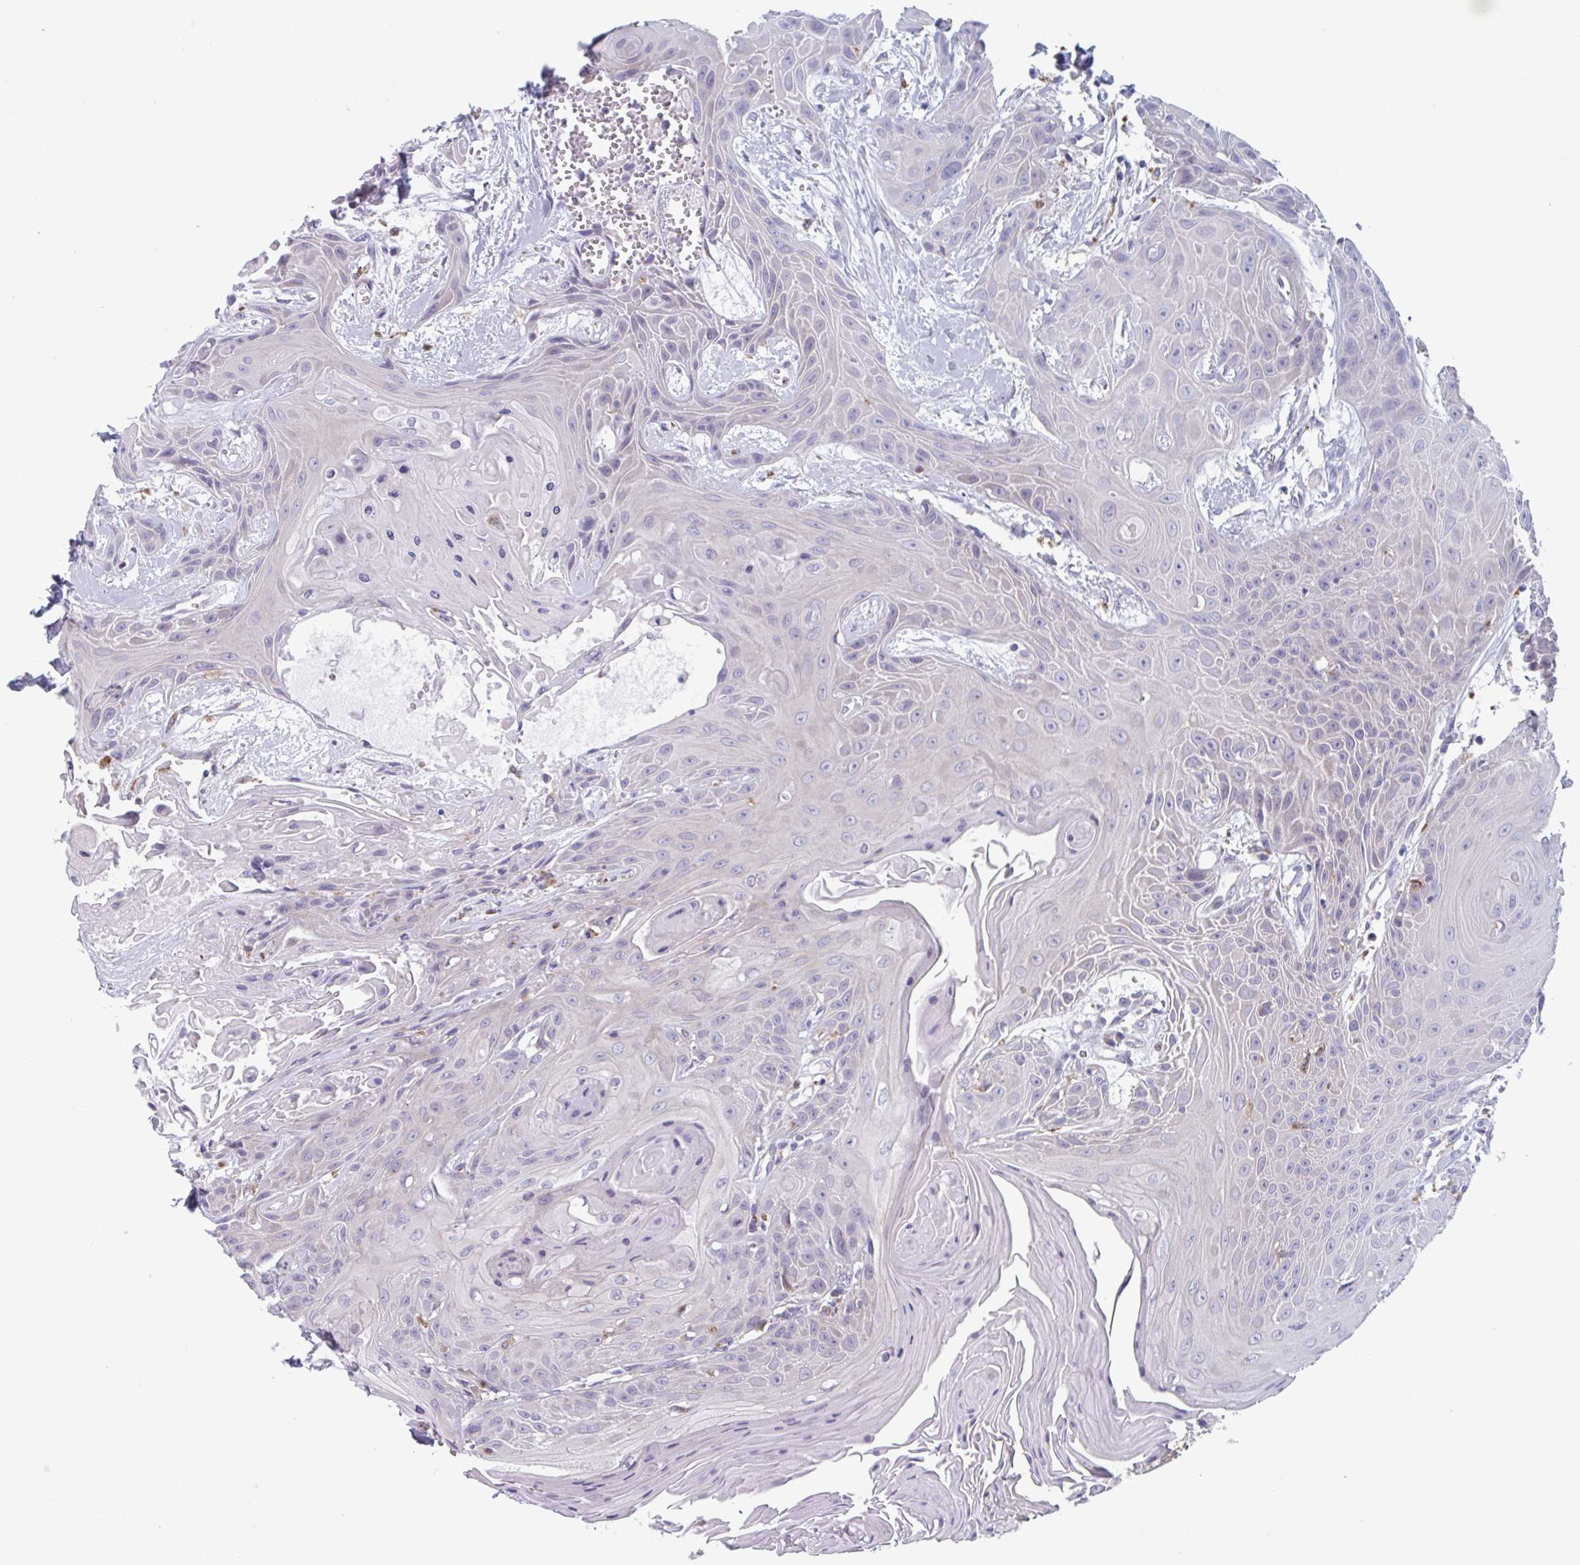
{"staining": {"intensity": "negative", "quantity": "none", "location": "none"}, "tissue": "head and neck cancer", "cell_type": "Tumor cells", "image_type": "cancer", "snomed": [{"axis": "morphology", "description": "Squamous cell carcinoma, NOS"}, {"axis": "topography", "description": "Head-Neck"}], "caption": "Immunohistochemistry of human head and neck squamous cell carcinoma reveals no expression in tumor cells. The staining is performed using DAB brown chromogen with nuclei counter-stained in using hematoxylin.", "gene": "NIPSNAP1", "patient": {"sex": "female", "age": 73}}